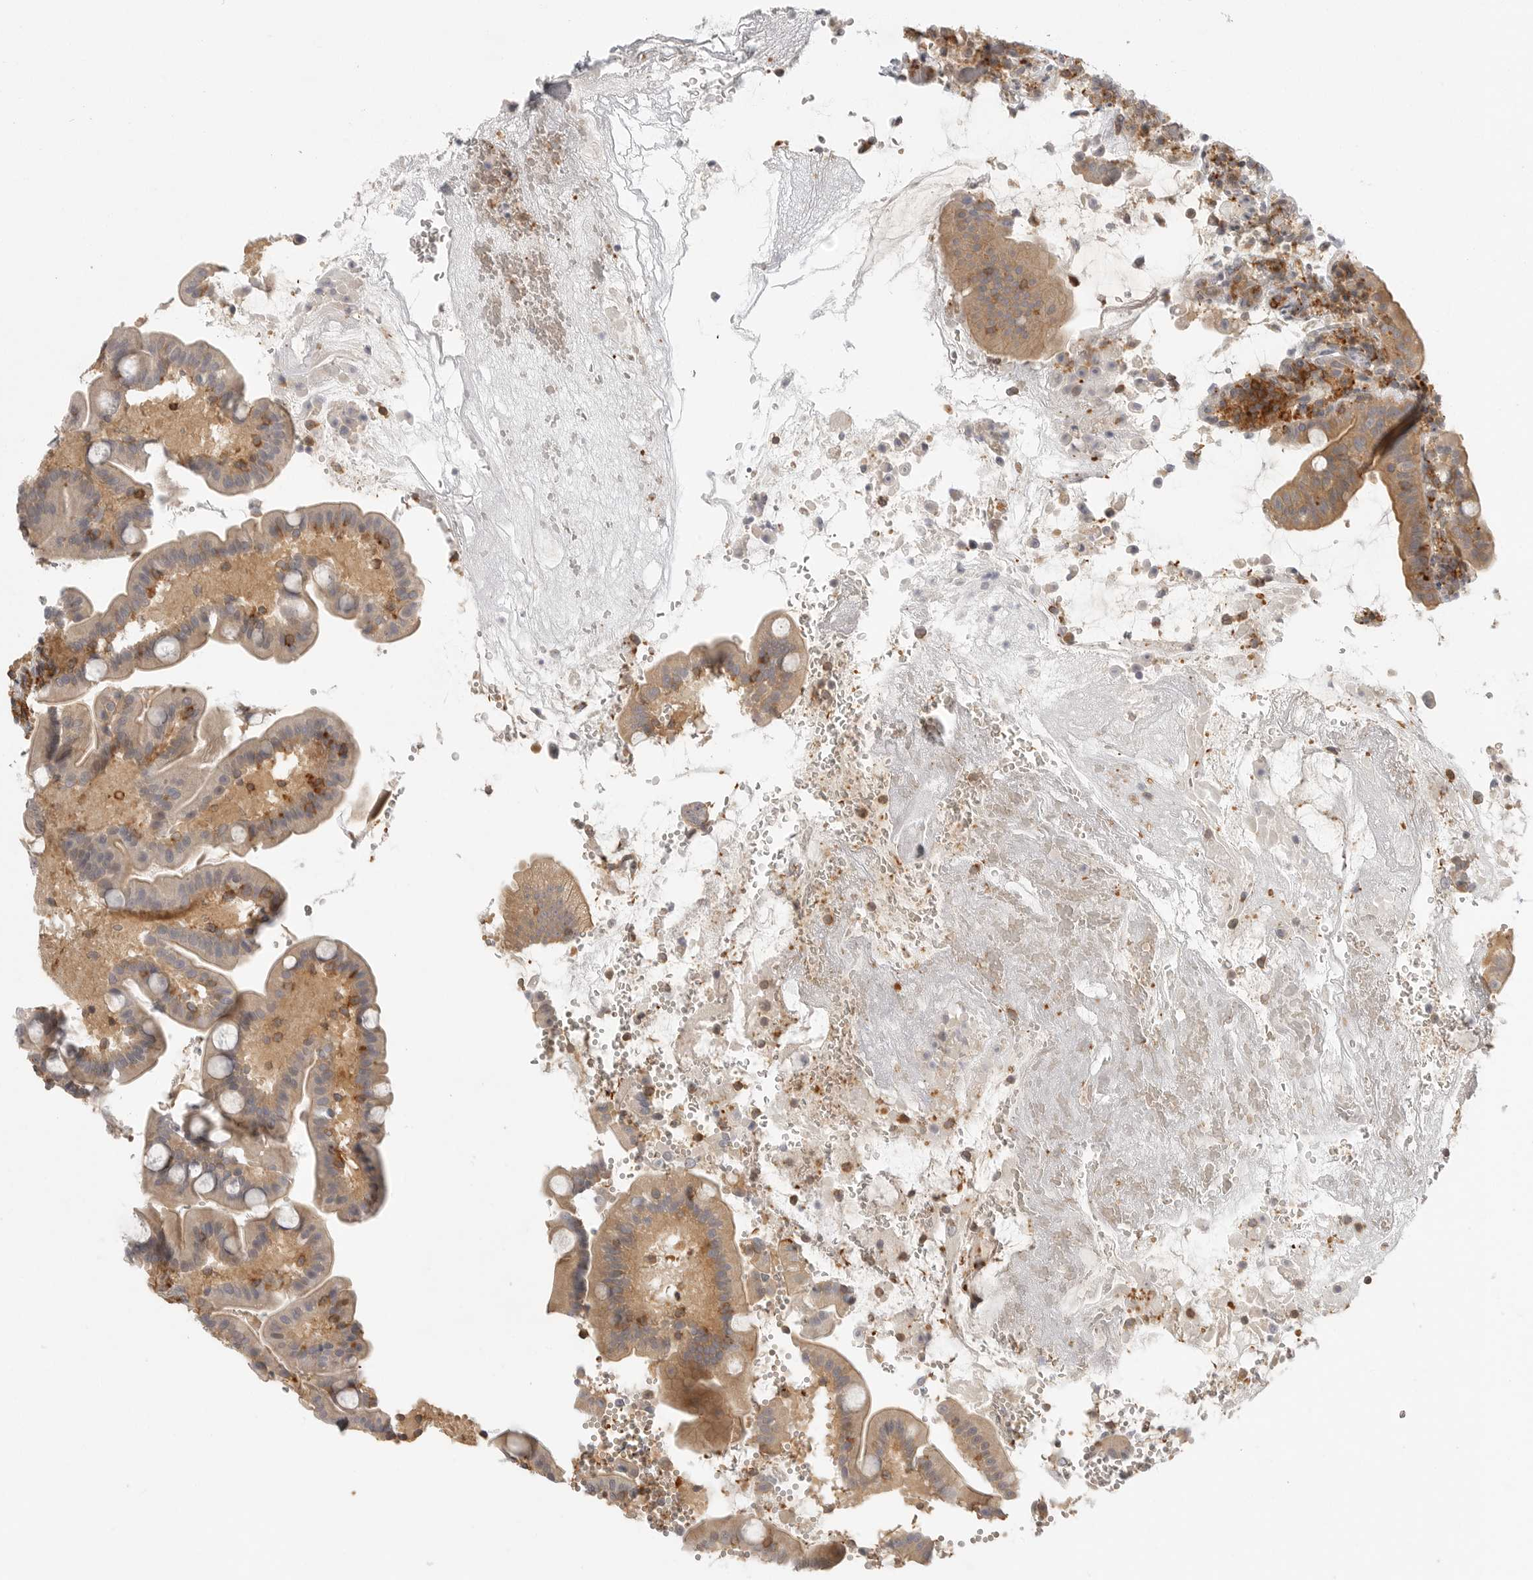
{"staining": {"intensity": "weak", "quantity": "25%-75%", "location": "cytoplasmic/membranous"}, "tissue": "duodenum", "cell_type": "Glandular cells", "image_type": "normal", "snomed": [{"axis": "morphology", "description": "Normal tissue, NOS"}, {"axis": "topography", "description": "Duodenum"}], "caption": "A high-resolution image shows immunohistochemistry staining of benign duodenum, which shows weak cytoplasmic/membranous expression in about 25%-75% of glandular cells. The staining was performed using DAB (3,3'-diaminobenzidine), with brown indicating positive protein expression. Nuclei are stained blue with hematoxylin.", "gene": "DBNL", "patient": {"sex": "male", "age": 54}}